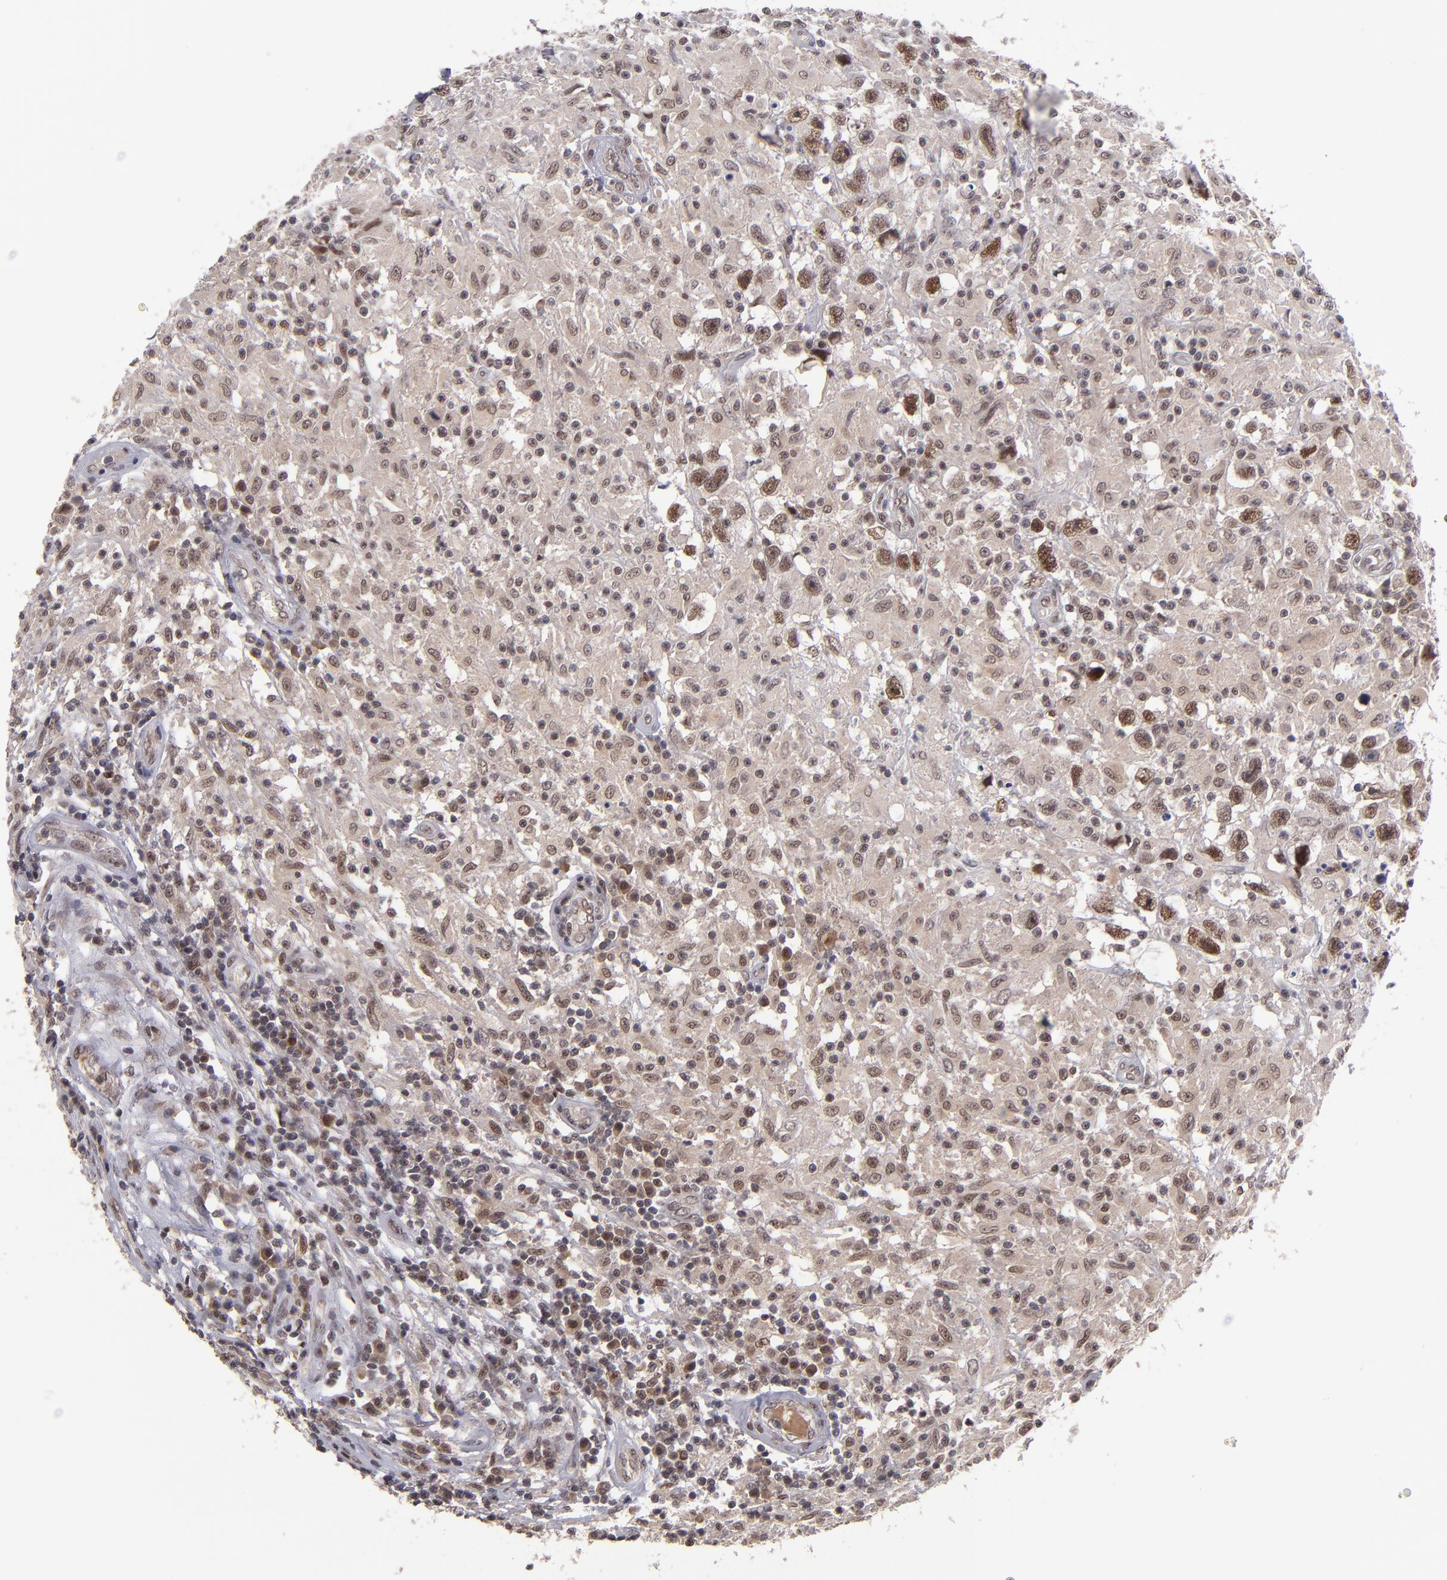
{"staining": {"intensity": "moderate", "quantity": ">75%", "location": "cytoplasmic/membranous,nuclear"}, "tissue": "testis cancer", "cell_type": "Tumor cells", "image_type": "cancer", "snomed": [{"axis": "morphology", "description": "Seminoma, NOS"}, {"axis": "topography", "description": "Testis"}], "caption": "Immunohistochemistry (IHC) (DAB) staining of testis cancer shows moderate cytoplasmic/membranous and nuclear protein expression in about >75% of tumor cells.", "gene": "EP300", "patient": {"sex": "male", "age": 34}}